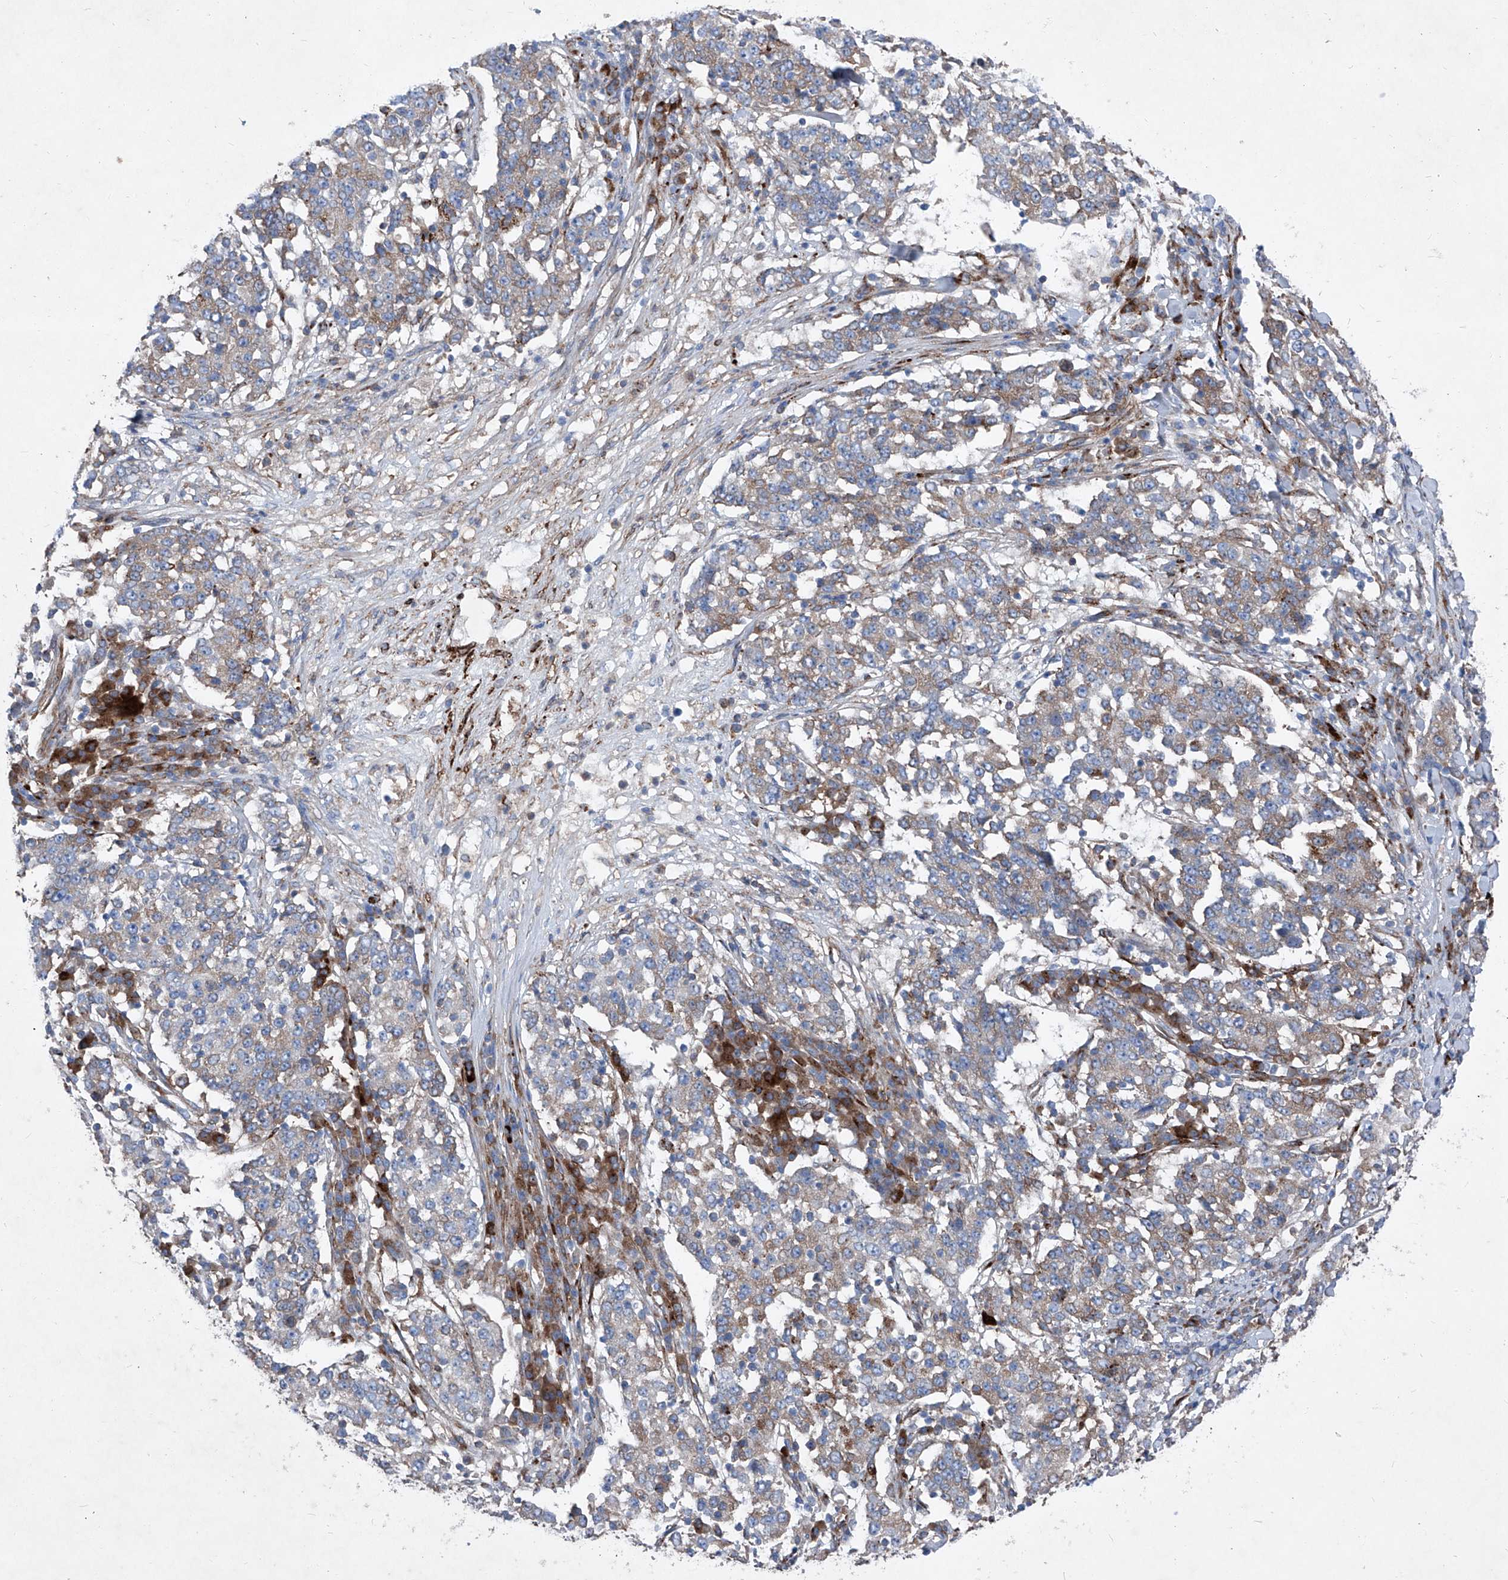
{"staining": {"intensity": "moderate", "quantity": "25%-75%", "location": "cytoplasmic/membranous"}, "tissue": "stomach cancer", "cell_type": "Tumor cells", "image_type": "cancer", "snomed": [{"axis": "morphology", "description": "Adenocarcinoma, NOS"}, {"axis": "topography", "description": "Stomach"}], "caption": "Stomach cancer (adenocarcinoma) stained for a protein (brown) exhibits moderate cytoplasmic/membranous positive staining in about 25%-75% of tumor cells.", "gene": "IFI27", "patient": {"sex": "male", "age": 59}}